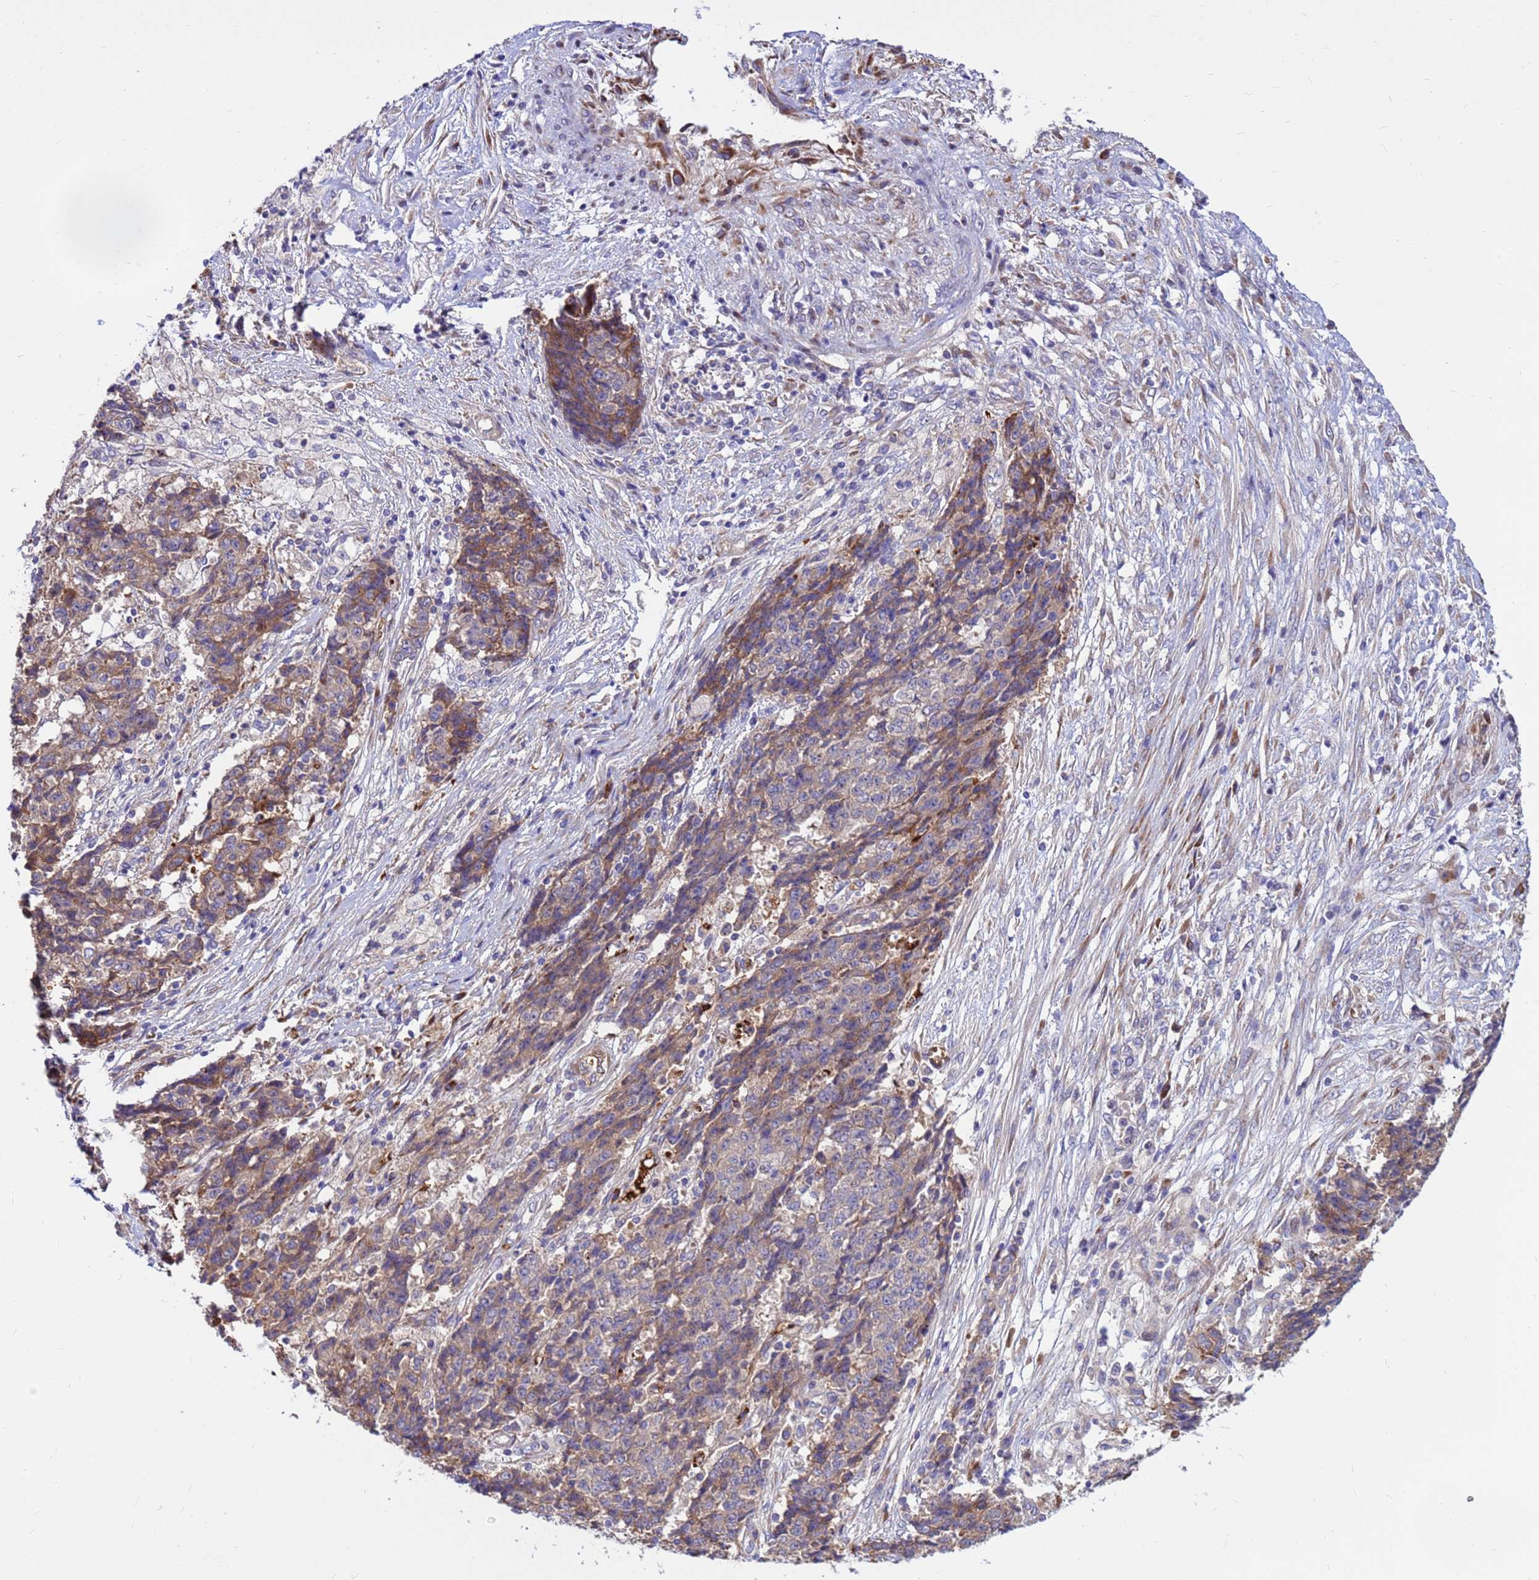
{"staining": {"intensity": "moderate", "quantity": "<25%", "location": "cytoplasmic/membranous"}, "tissue": "ovarian cancer", "cell_type": "Tumor cells", "image_type": "cancer", "snomed": [{"axis": "morphology", "description": "Carcinoma, endometroid"}, {"axis": "topography", "description": "Ovary"}], "caption": "This micrograph demonstrates ovarian endometroid carcinoma stained with IHC to label a protein in brown. The cytoplasmic/membranous of tumor cells show moderate positivity for the protein. Nuclei are counter-stained blue.", "gene": "ZNF669", "patient": {"sex": "female", "age": 42}}